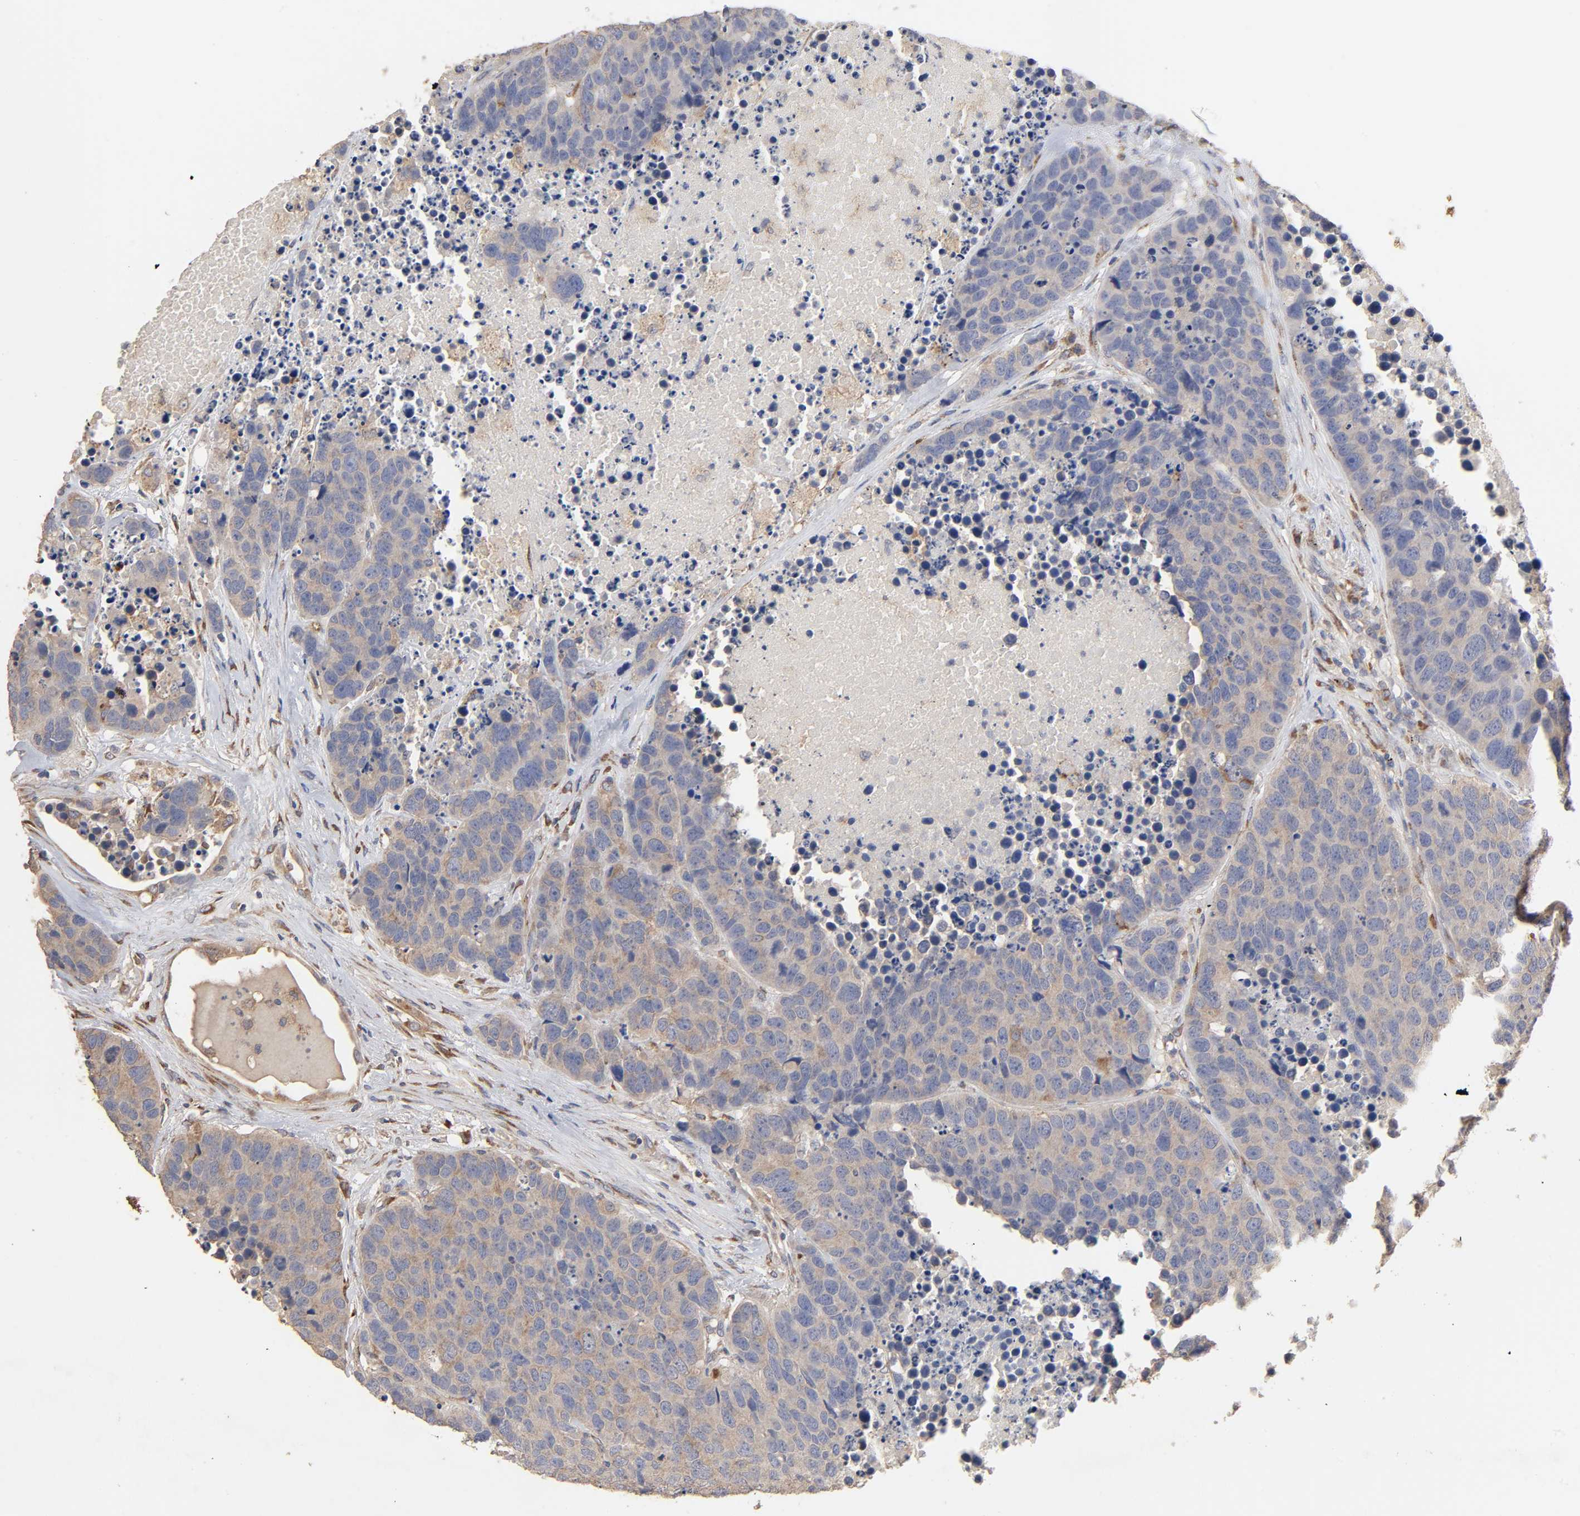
{"staining": {"intensity": "weak", "quantity": ">75%", "location": "cytoplasmic/membranous"}, "tissue": "carcinoid", "cell_type": "Tumor cells", "image_type": "cancer", "snomed": [{"axis": "morphology", "description": "Carcinoid, malignant, NOS"}, {"axis": "topography", "description": "Lung"}], "caption": "Approximately >75% of tumor cells in malignant carcinoid display weak cytoplasmic/membranous protein positivity as visualized by brown immunohistochemical staining.", "gene": "EIF4G2", "patient": {"sex": "male", "age": 60}}